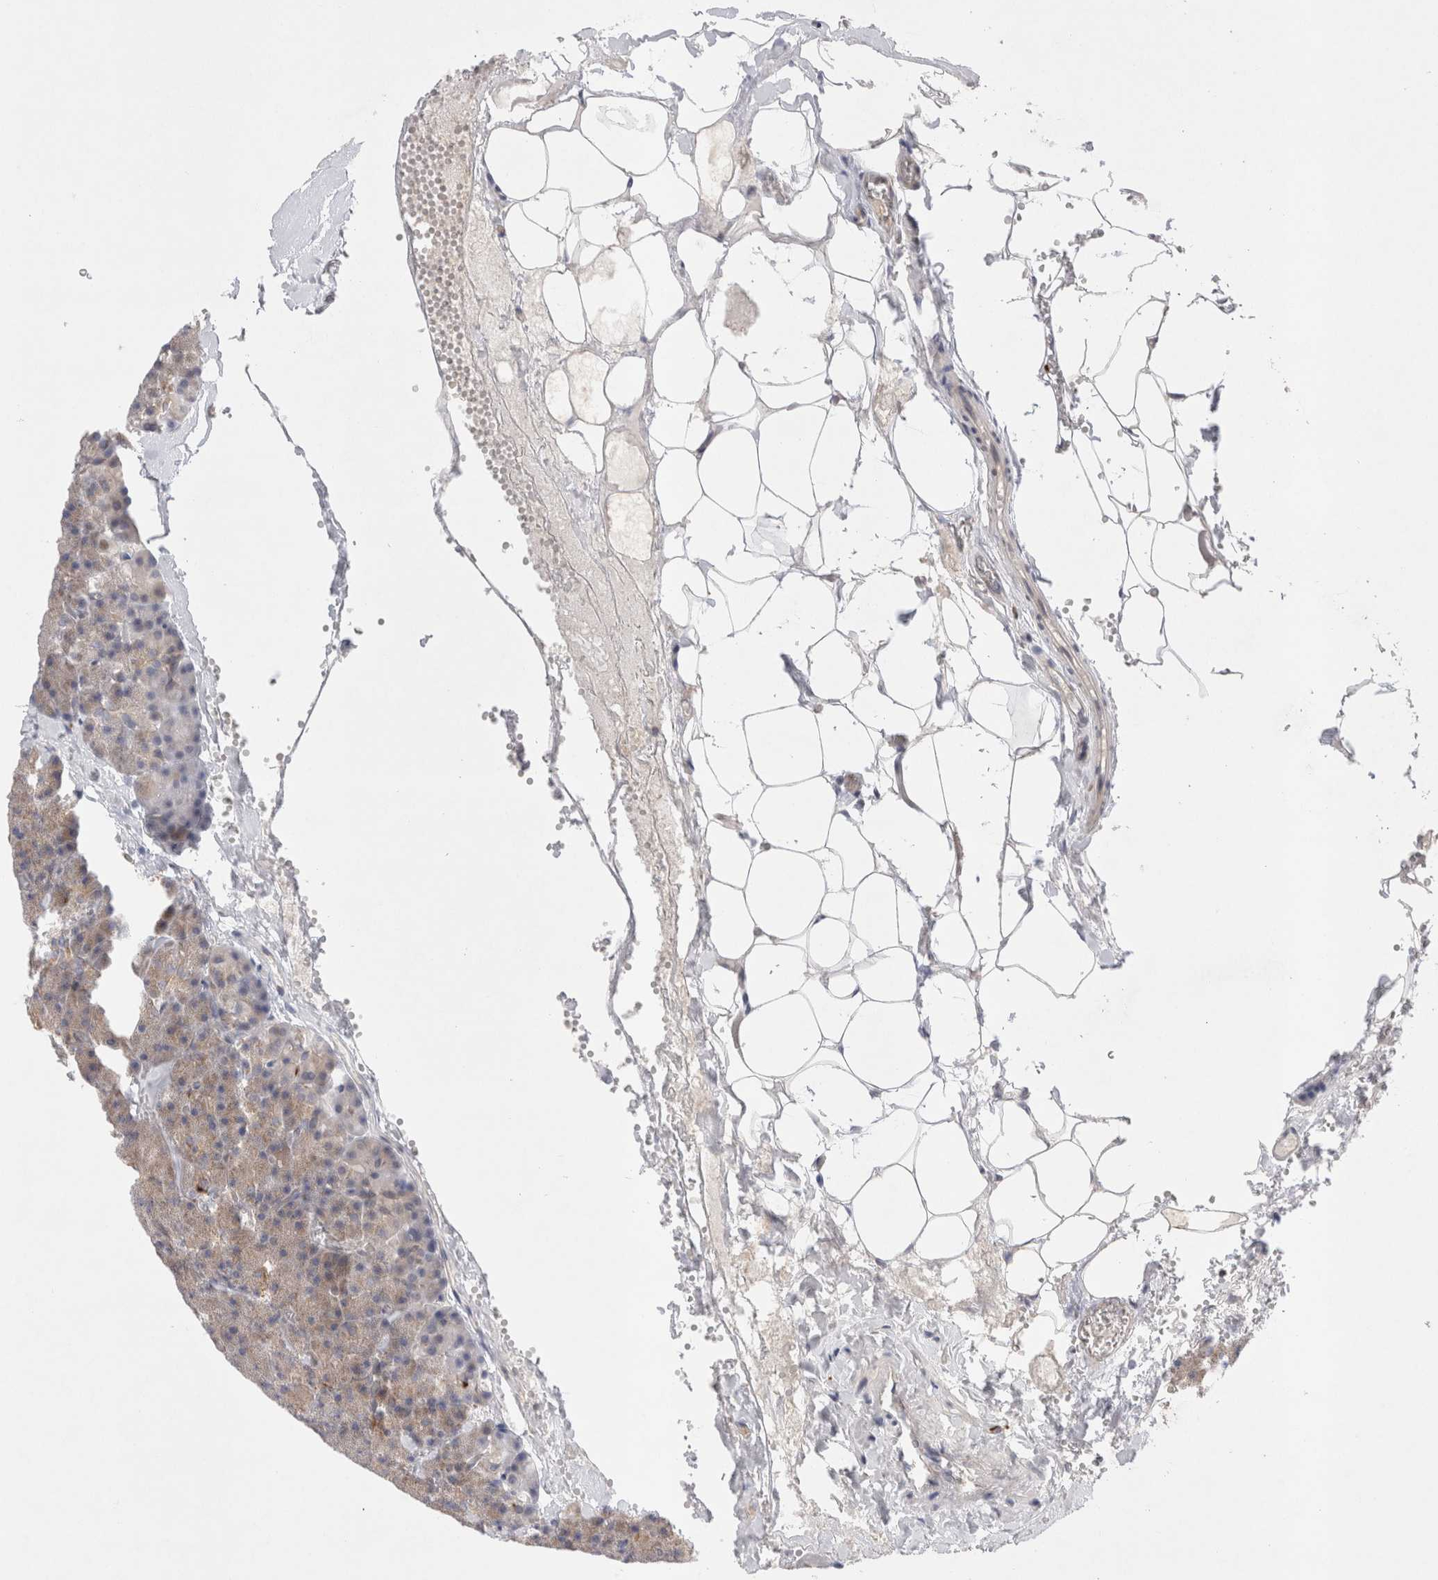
{"staining": {"intensity": "weak", "quantity": ">75%", "location": "cytoplasmic/membranous"}, "tissue": "pancreas", "cell_type": "Exocrine glandular cells", "image_type": "normal", "snomed": [{"axis": "morphology", "description": "Normal tissue, NOS"}, {"axis": "morphology", "description": "Carcinoid, malignant, NOS"}, {"axis": "topography", "description": "Pancreas"}], "caption": "Pancreas stained with a brown dye reveals weak cytoplasmic/membranous positive staining in about >75% of exocrine glandular cells.", "gene": "CDCA7L", "patient": {"sex": "female", "age": 35}}